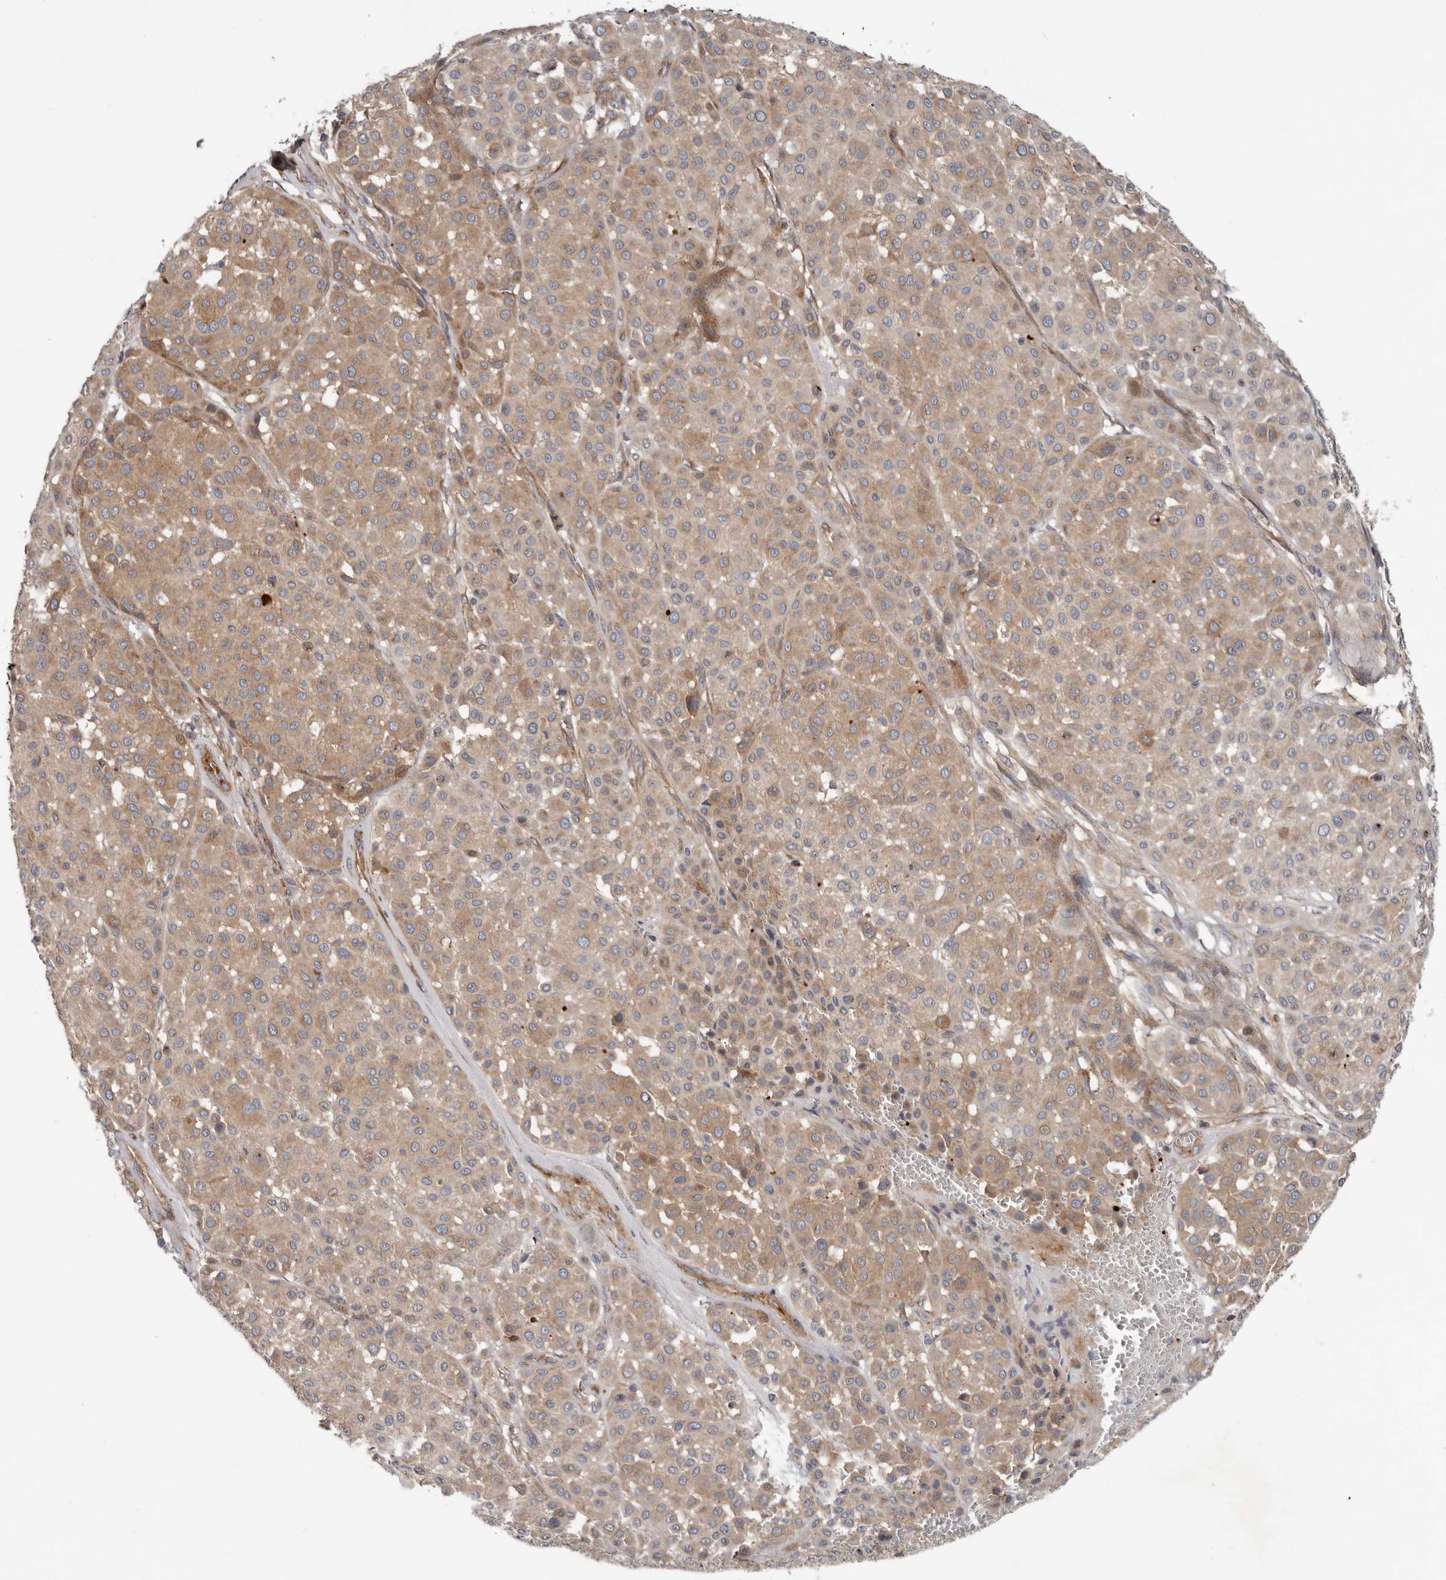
{"staining": {"intensity": "weak", "quantity": ">75%", "location": "cytoplasmic/membranous"}, "tissue": "melanoma", "cell_type": "Tumor cells", "image_type": "cancer", "snomed": [{"axis": "morphology", "description": "Malignant melanoma, Metastatic site"}, {"axis": "topography", "description": "Soft tissue"}], "caption": "IHC staining of melanoma, which shows low levels of weak cytoplasmic/membranous staining in approximately >75% of tumor cells indicating weak cytoplasmic/membranous protein staining. The staining was performed using DAB (brown) for protein detection and nuclei were counterstained in hematoxylin (blue).", "gene": "LUZP1", "patient": {"sex": "male", "age": 41}}